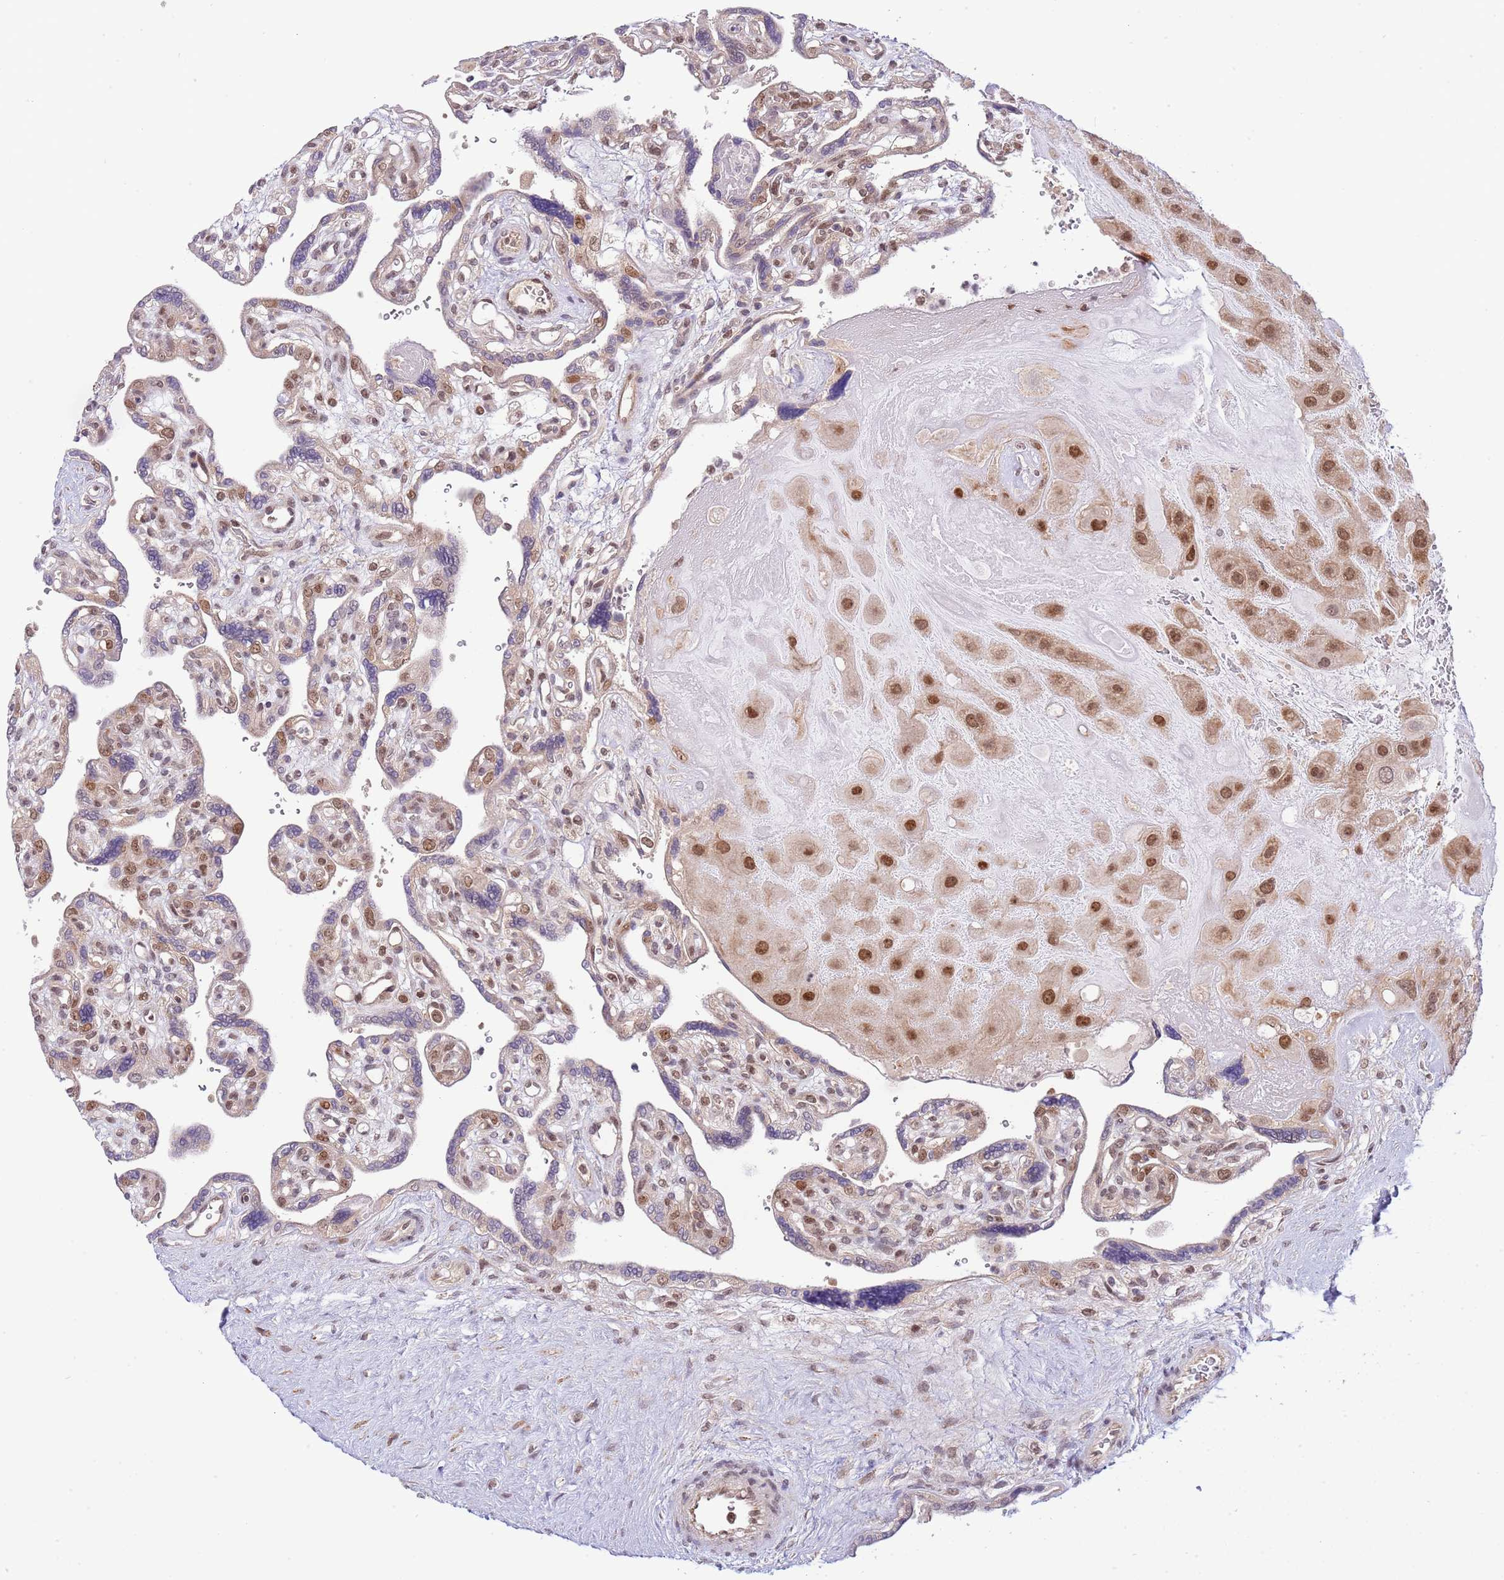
{"staining": {"intensity": "strong", "quantity": ">75%", "location": "cytoplasmic/membranous,nuclear"}, "tissue": "placenta", "cell_type": "Decidual cells", "image_type": "normal", "snomed": [{"axis": "morphology", "description": "Normal tissue, NOS"}, {"axis": "topography", "description": "Placenta"}], "caption": "A brown stain highlights strong cytoplasmic/membranous,nuclear positivity of a protein in decidual cells of normal human placenta. (IHC, brightfield microscopy, high magnification).", "gene": "CHD1", "patient": {"sex": "female", "age": 39}}